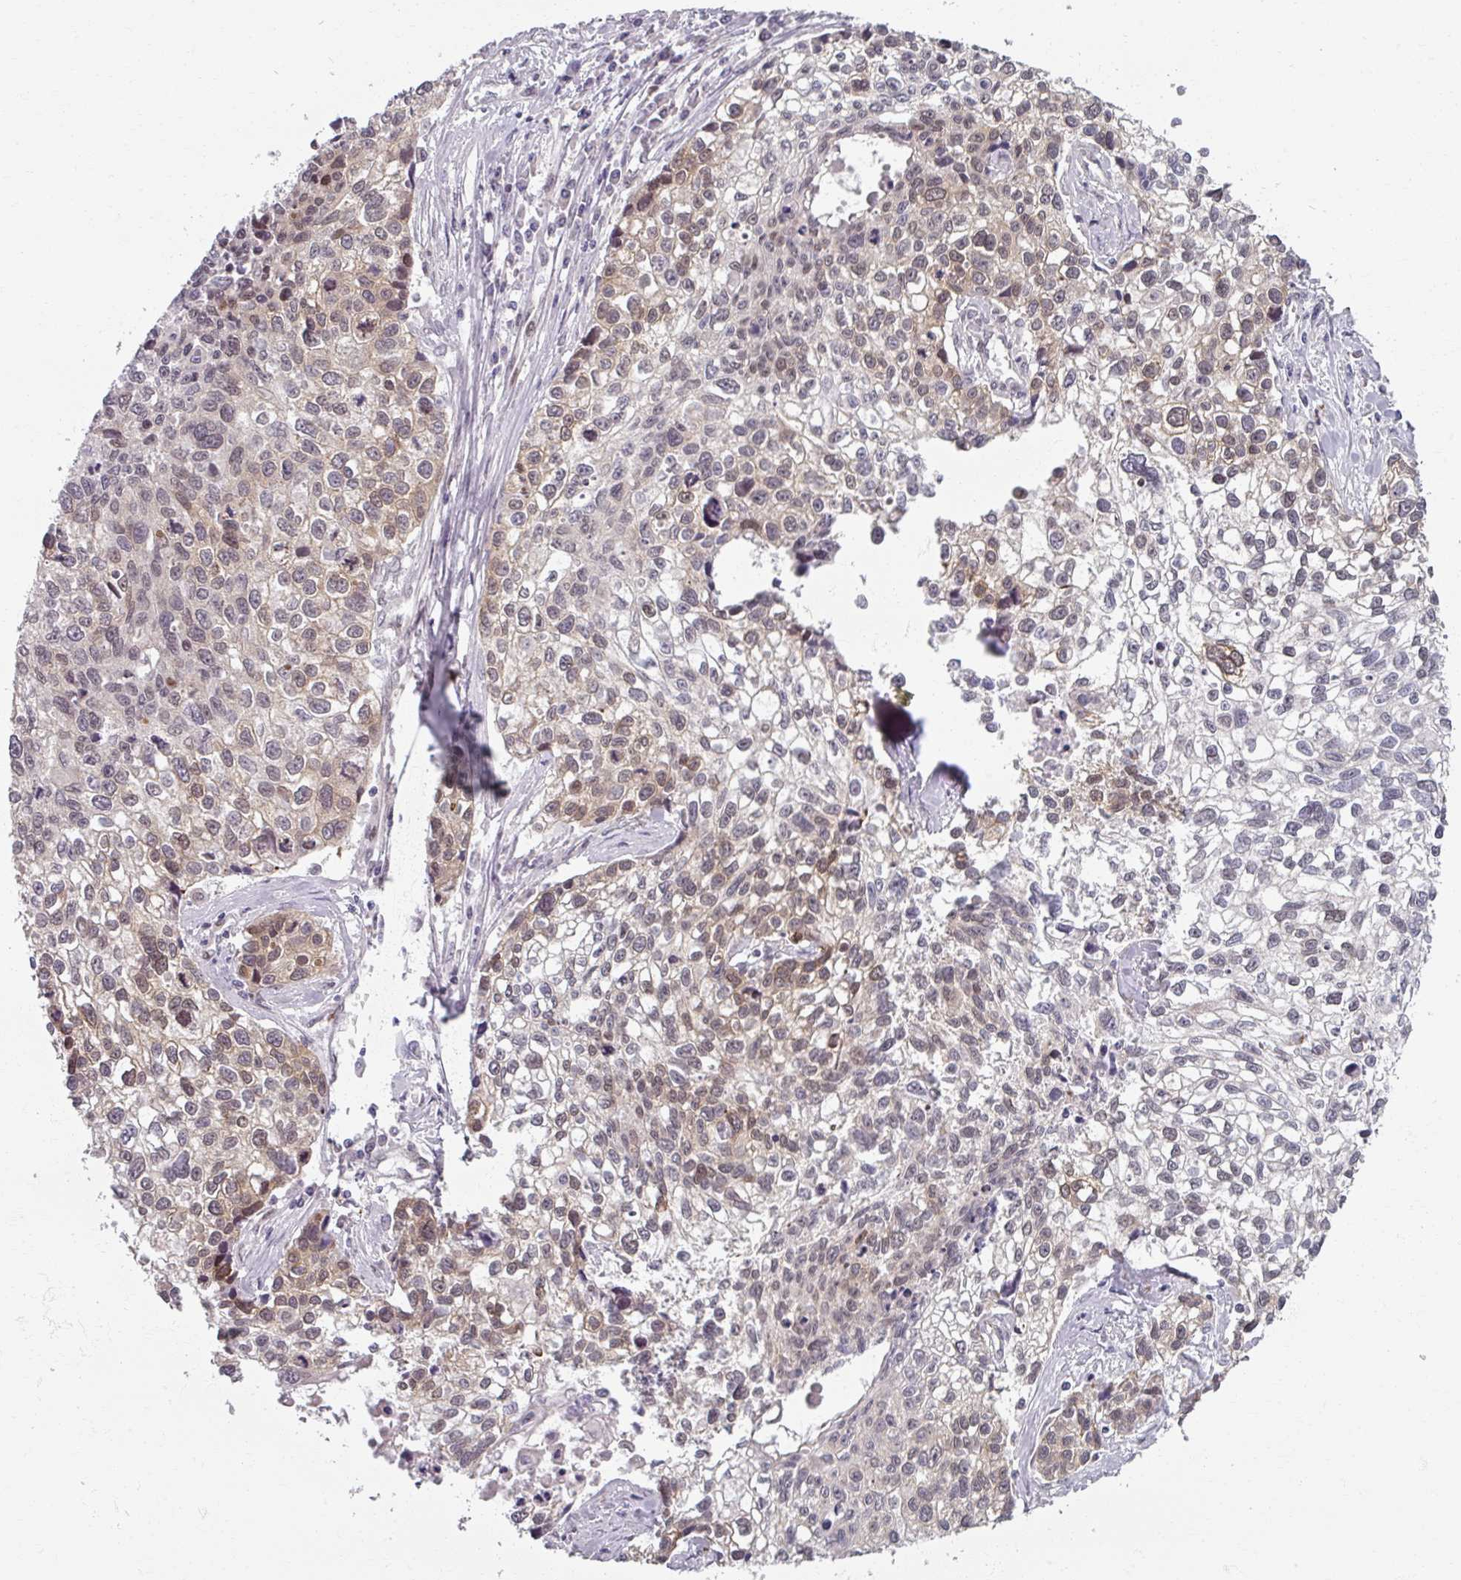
{"staining": {"intensity": "moderate", "quantity": "25%-75%", "location": "nuclear"}, "tissue": "lung cancer", "cell_type": "Tumor cells", "image_type": "cancer", "snomed": [{"axis": "morphology", "description": "Squamous cell carcinoma, NOS"}, {"axis": "topography", "description": "Lung"}], "caption": "Immunohistochemical staining of lung cancer exhibits medium levels of moderate nuclear expression in approximately 25%-75% of tumor cells. (IHC, brightfield microscopy, high magnification).", "gene": "RIPOR3", "patient": {"sex": "male", "age": 74}}